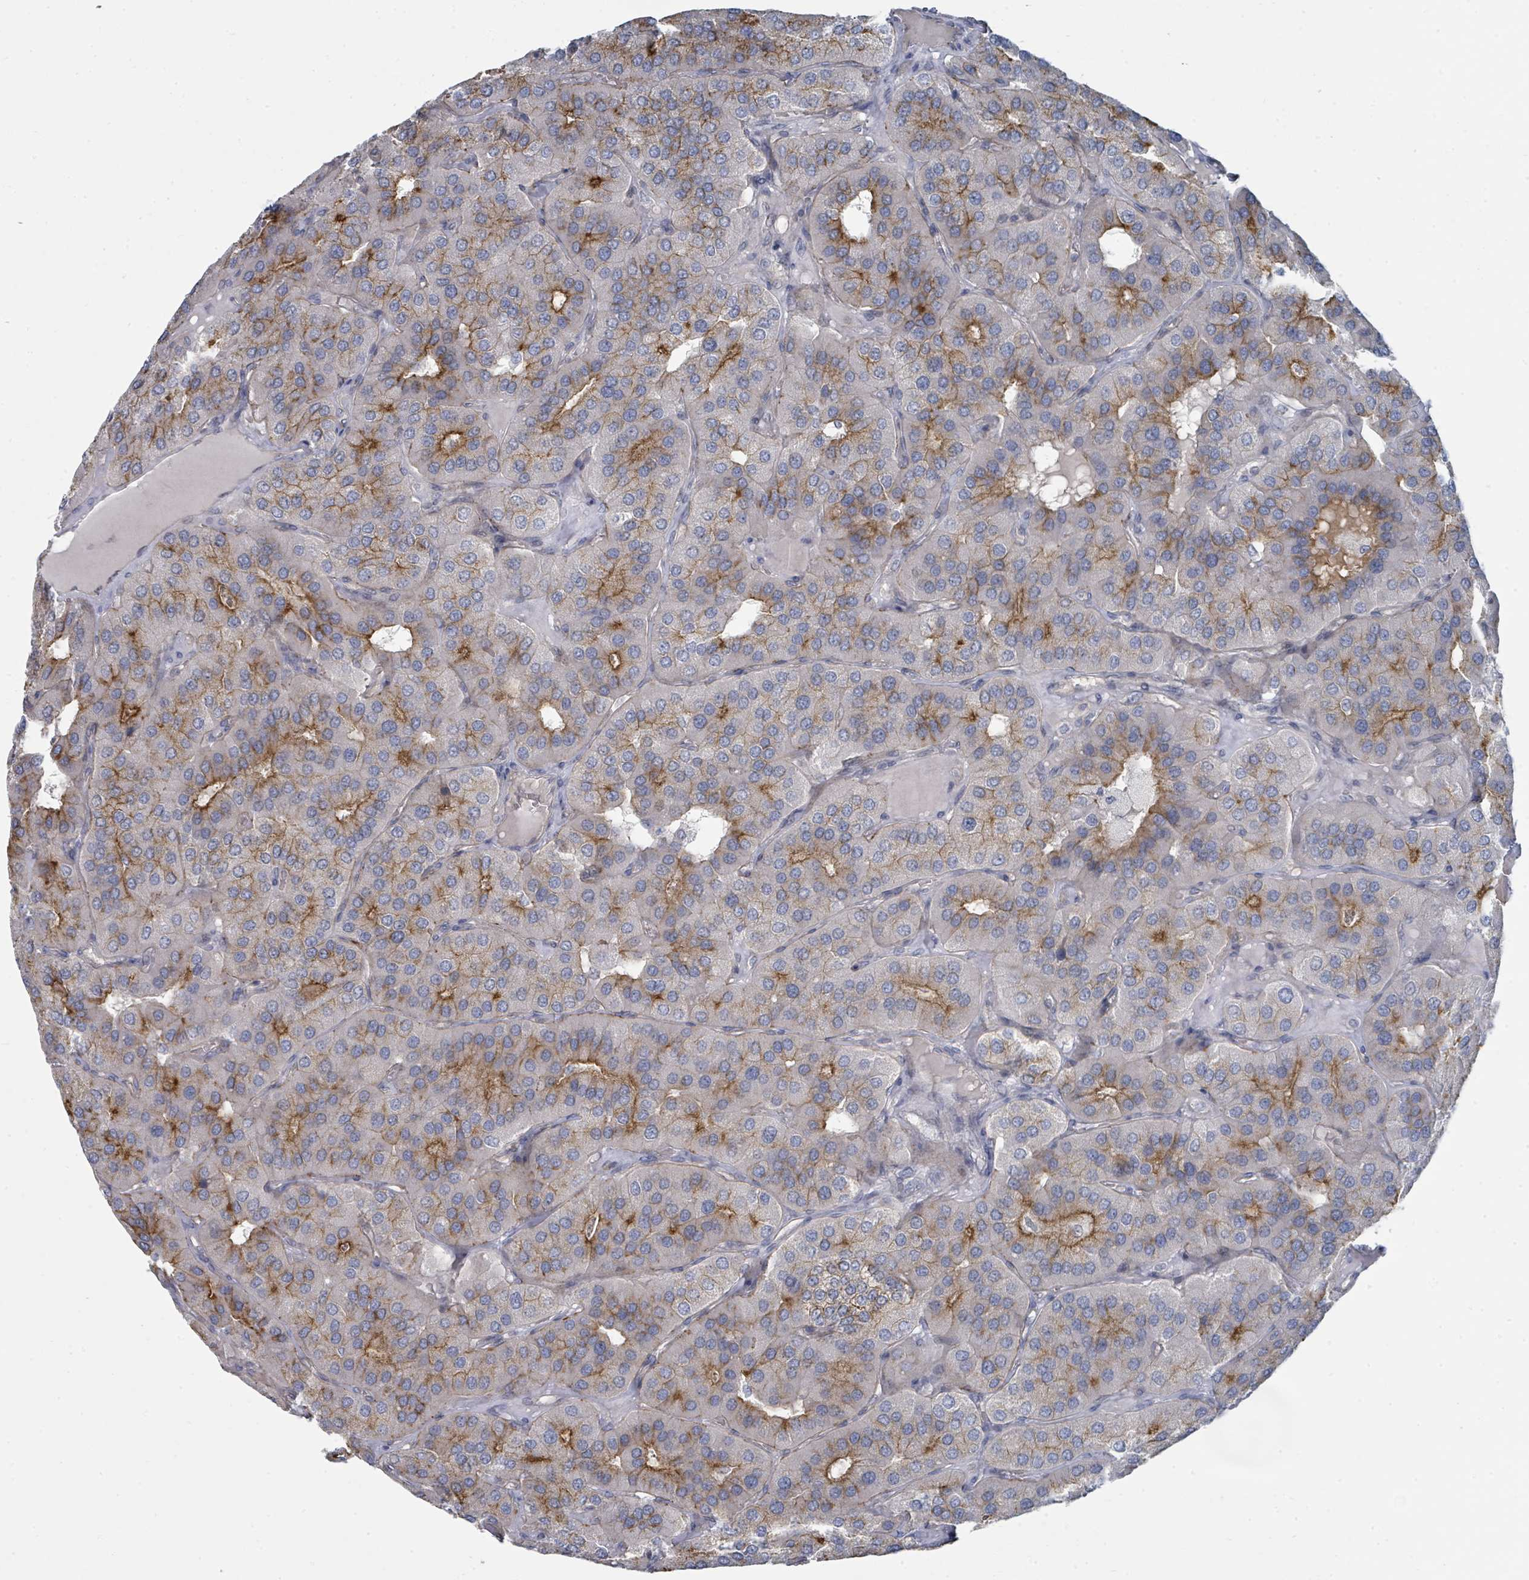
{"staining": {"intensity": "moderate", "quantity": "<25%", "location": "cytoplasmic/membranous"}, "tissue": "parathyroid gland", "cell_type": "Glandular cells", "image_type": "normal", "snomed": [{"axis": "morphology", "description": "Normal tissue, NOS"}, {"axis": "morphology", "description": "Adenoma, NOS"}, {"axis": "topography", "description": "Parathyroid gland"}], "caption": "Protein expression analysis of unremarkable parathyroid gland exhibits moderate cytoplasmic/membranous positivity in approximately <25% of glandular cells. The staining was performed using DAB, with brown indicating positive protein expression. Nuclei are stained blue with hematoxylin.", "gene": "SLC25A45", "patient": {"sex": "female", "age": 86}}